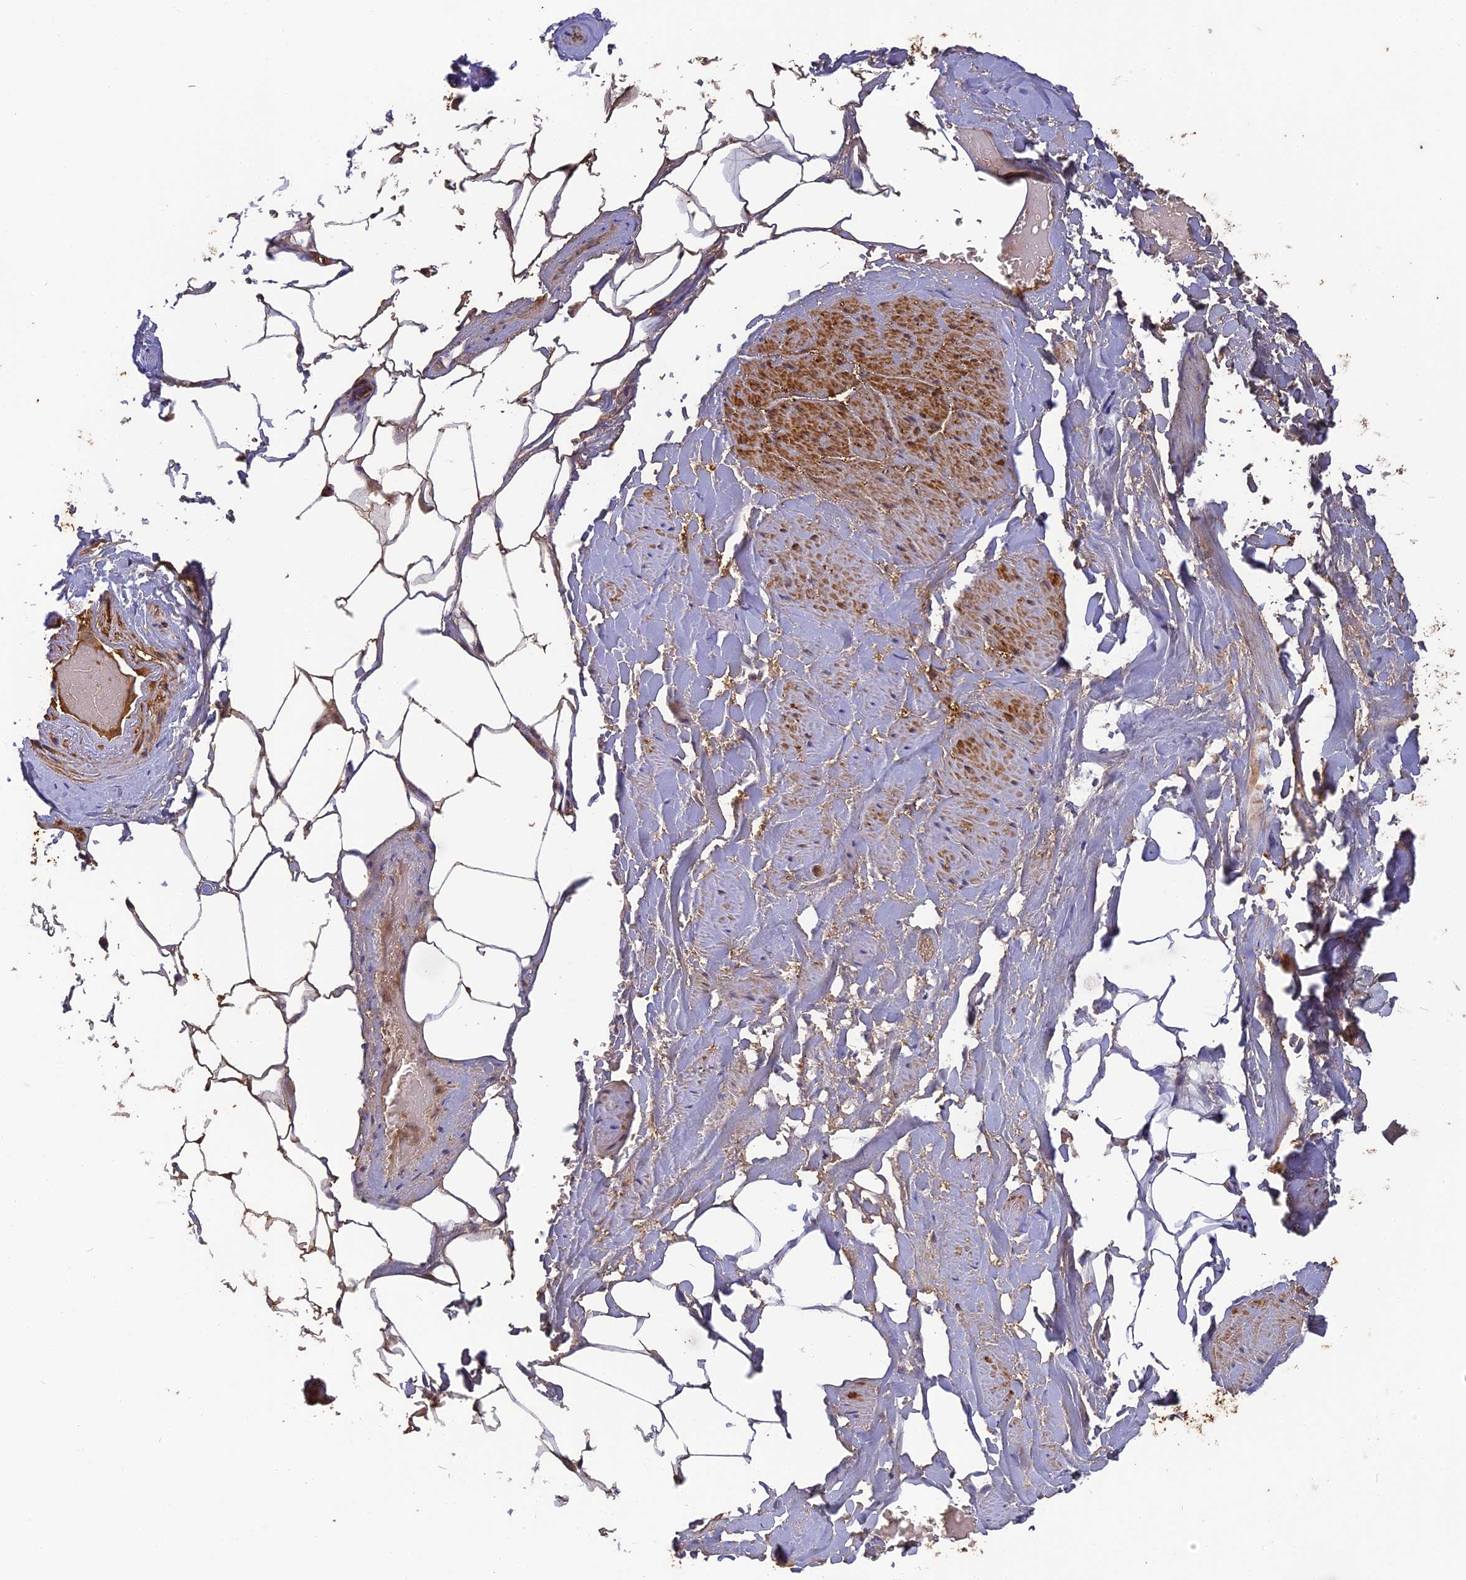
{"staining": {"intensity": "moderate", "quantity": ">75%", "location": "cytoplasmic/membranous"}, "tissue": "adipose tissue", "cell_type": "Adipocytes", "image_type": "normal", "snomed": [{"axis": "morphology", "description": "Normal tissue, NOS"}, {"axis": "morphology", "description": "Adenocarcinoma, Low grade"}, {"axis": "topography", "description": "Prostate"}, {"axis": "topography", "description": "Peripheral nerve tissue"}], "caption": "The photomicrograph exhibits a brown stain indicating the presence of a protein in the cytoplasmic/membranous of adipocytes in adipose tissue.", "gene": "ERMAP", "patient": {"sex": "male", "age": 63}}